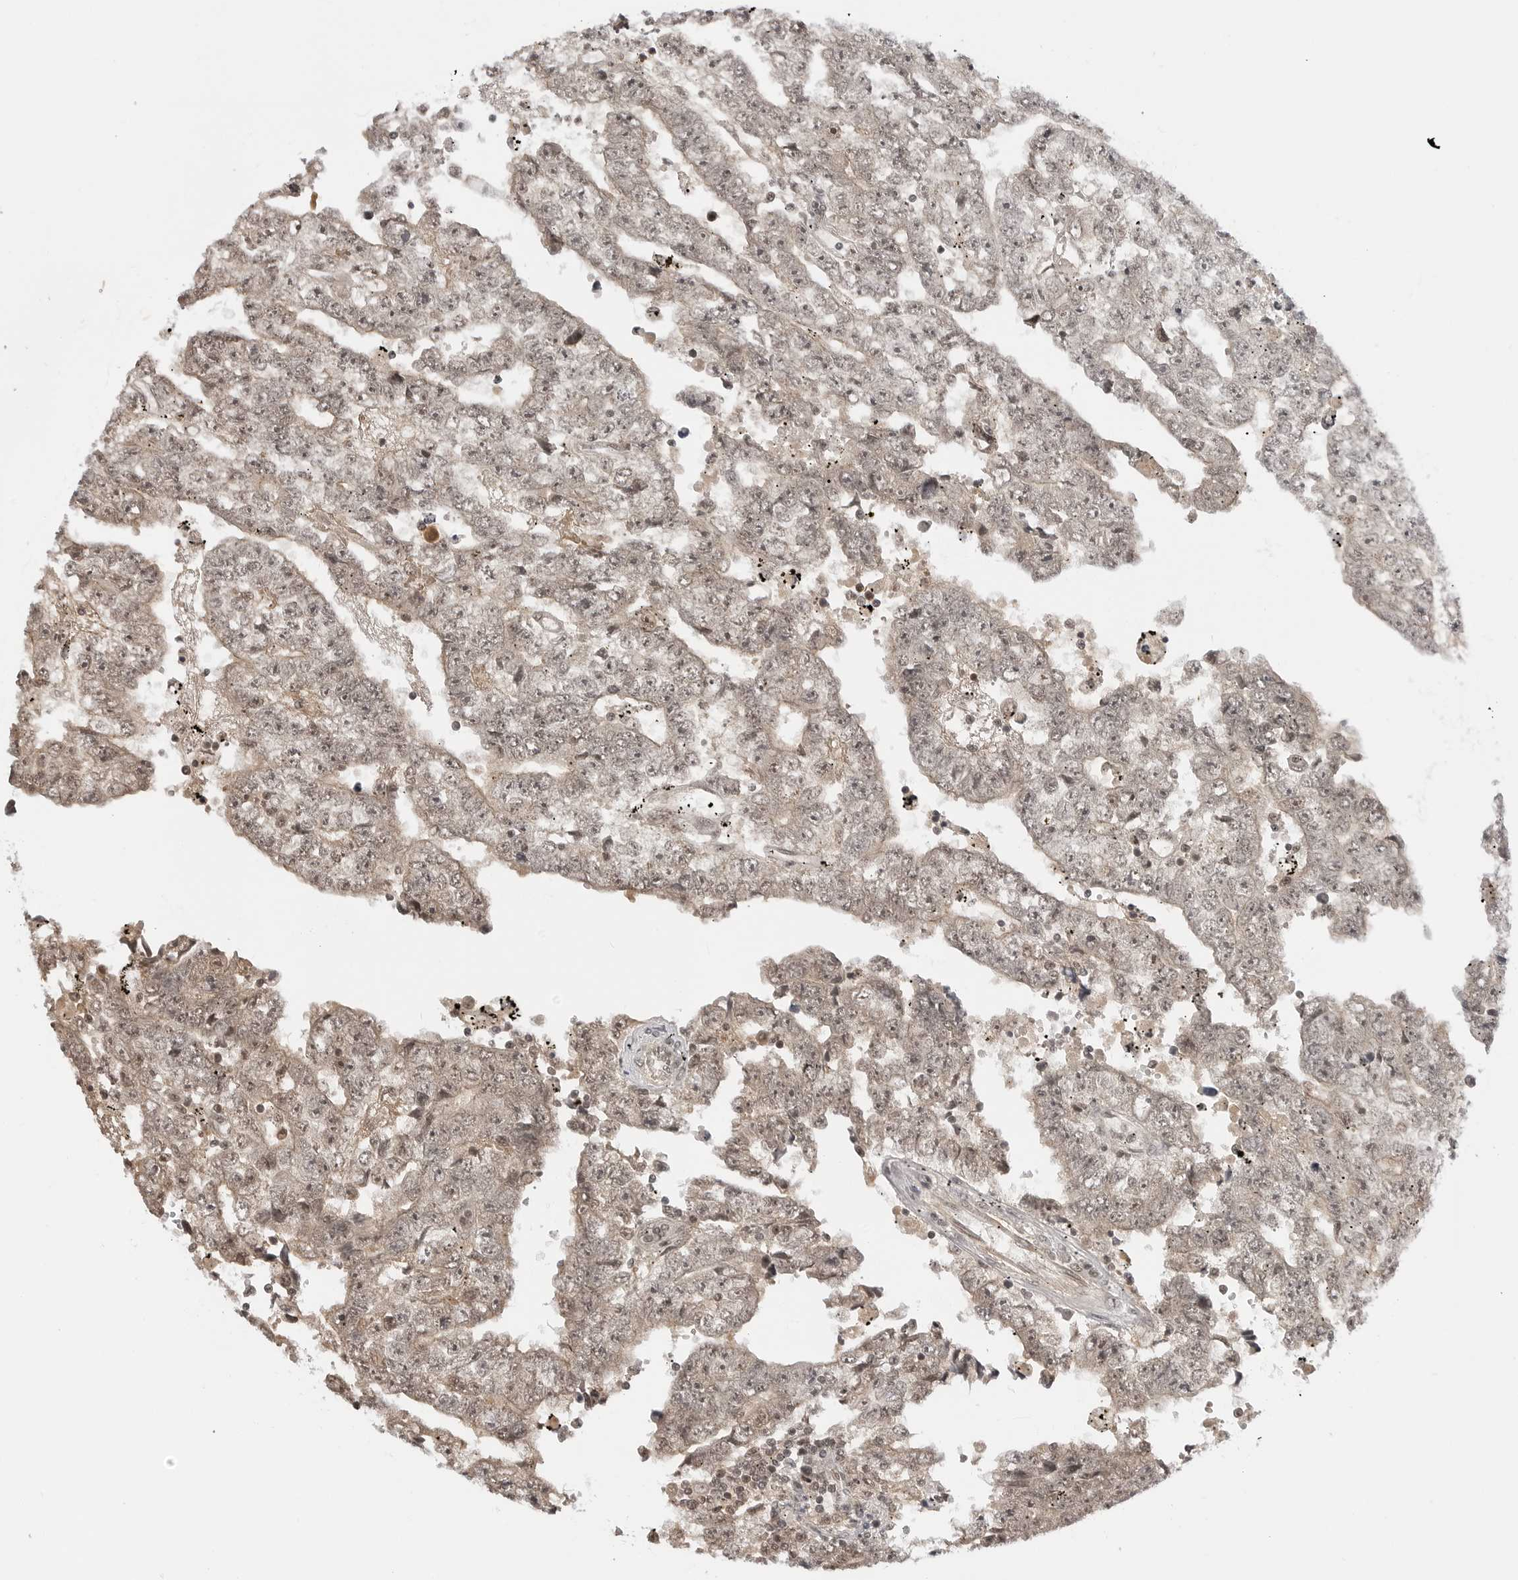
{"staining": {"intensity": "weak", "quantity": ">75%", "location": "cytoplasmic/membranous,nuclear"}, "tissue": "testis cancer", "cell_type": "Tumor cells", "image_type": "cancer", "snomed": [{"axis": "morphology", "description": "Carcinoma, Embryonal, NOS"}, {"axis": "topography", "description": "Testis"}], "caption": "A histopathology image of human testis cancer (embryonal carcinoma) stained for a protein shows weak cytoplasmic/membranous and nuclear brown staining in tumor cells.", "gene": "C8orf33", "patient": {"sex": "male", "age": 25}}